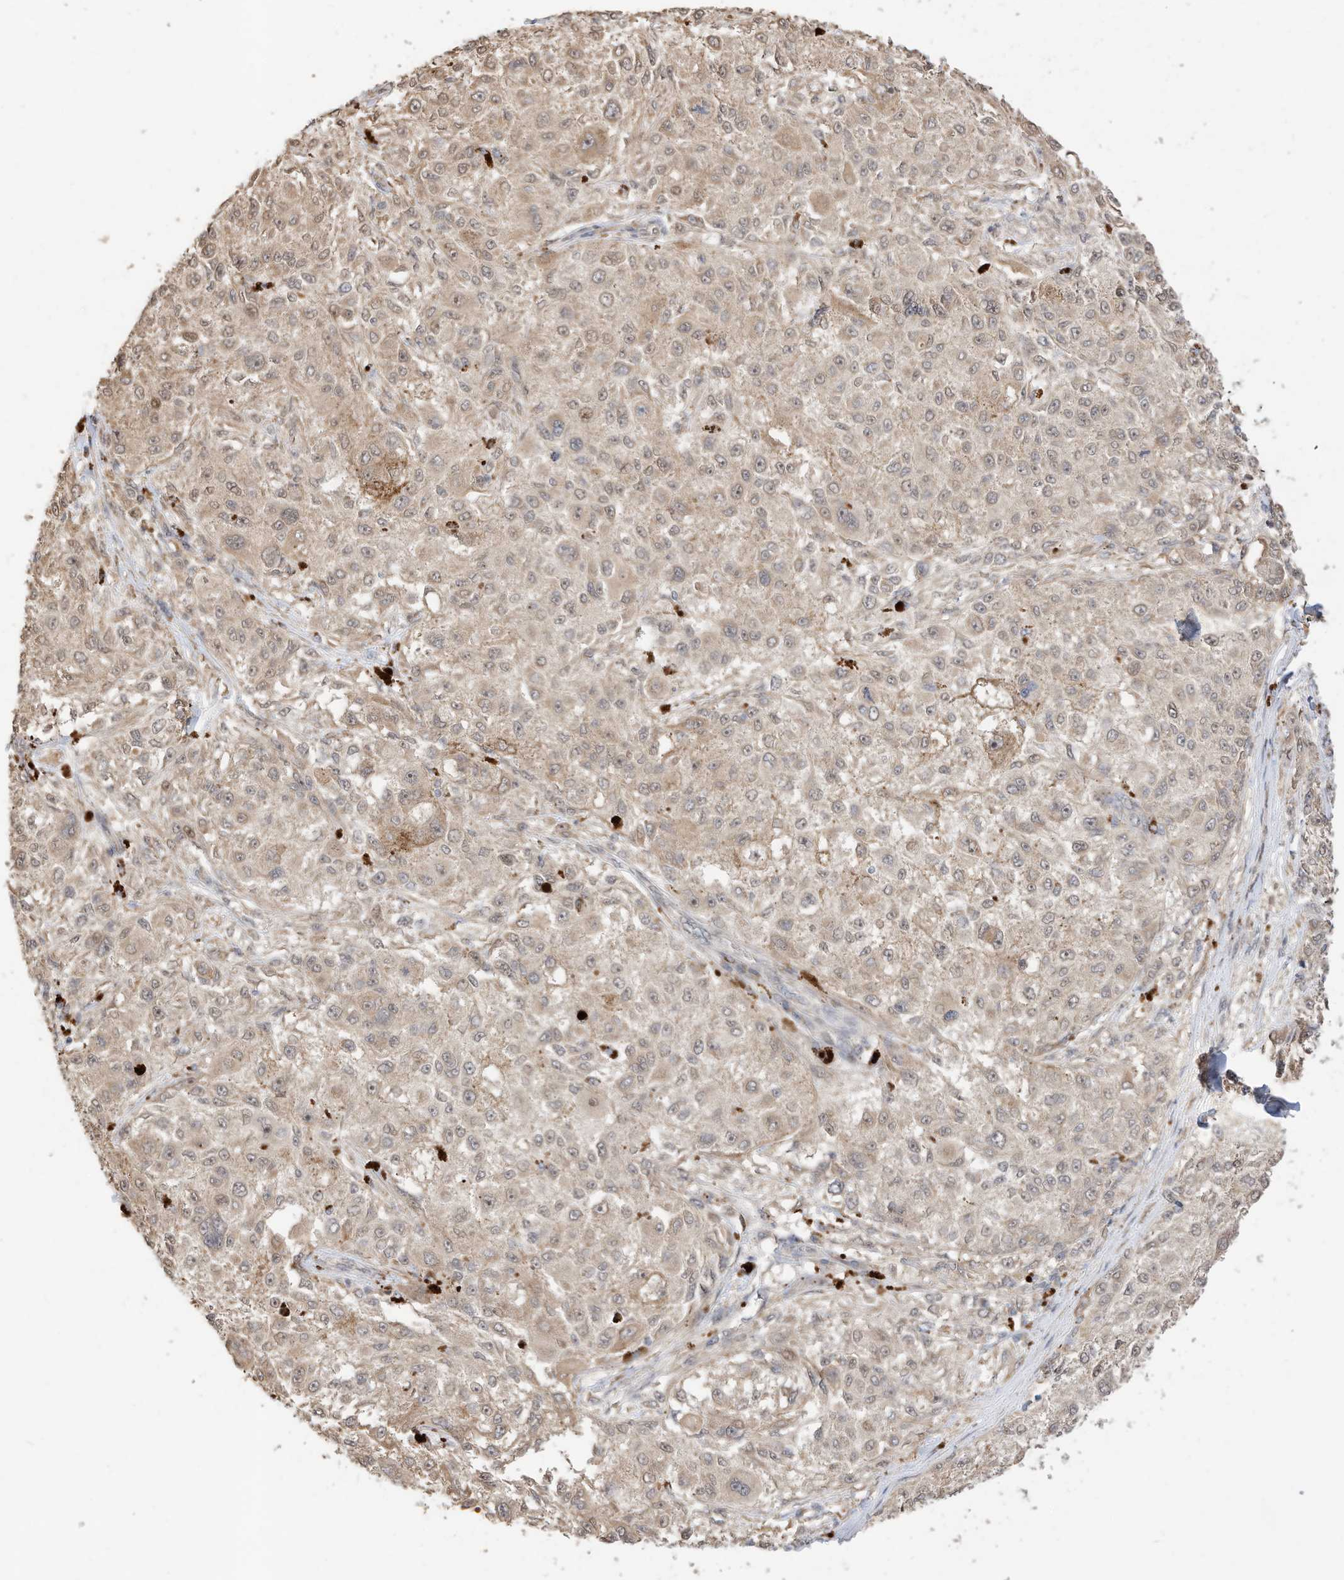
{"staining": {"intensity": "weak", "quantity": "25%-75%", "location": "cytoplasmic/membranous"}, "tissue": "melanoma", "cell_type": "Tumor cells", "image_type": "cancer", "snomed": [{"axis": "morphology", "description": "Necrosis, NOS"}, {"axis": "morphology", "description": "Malignant melanoma, NOS"}, {"axis": "topography", "description": "Skin"}], "caption": "Immunohistochemistry (IHC) (DAB) staining of human malignant melanoma reveals weak cytoplasmic/membranous protein expression in approximately 25%-75% of tumor cells. (Brightfield microscopy of DAB IHC at high magnification).", "gene": "CAGE1", "patient": {"sex": "female", "age": 87}}